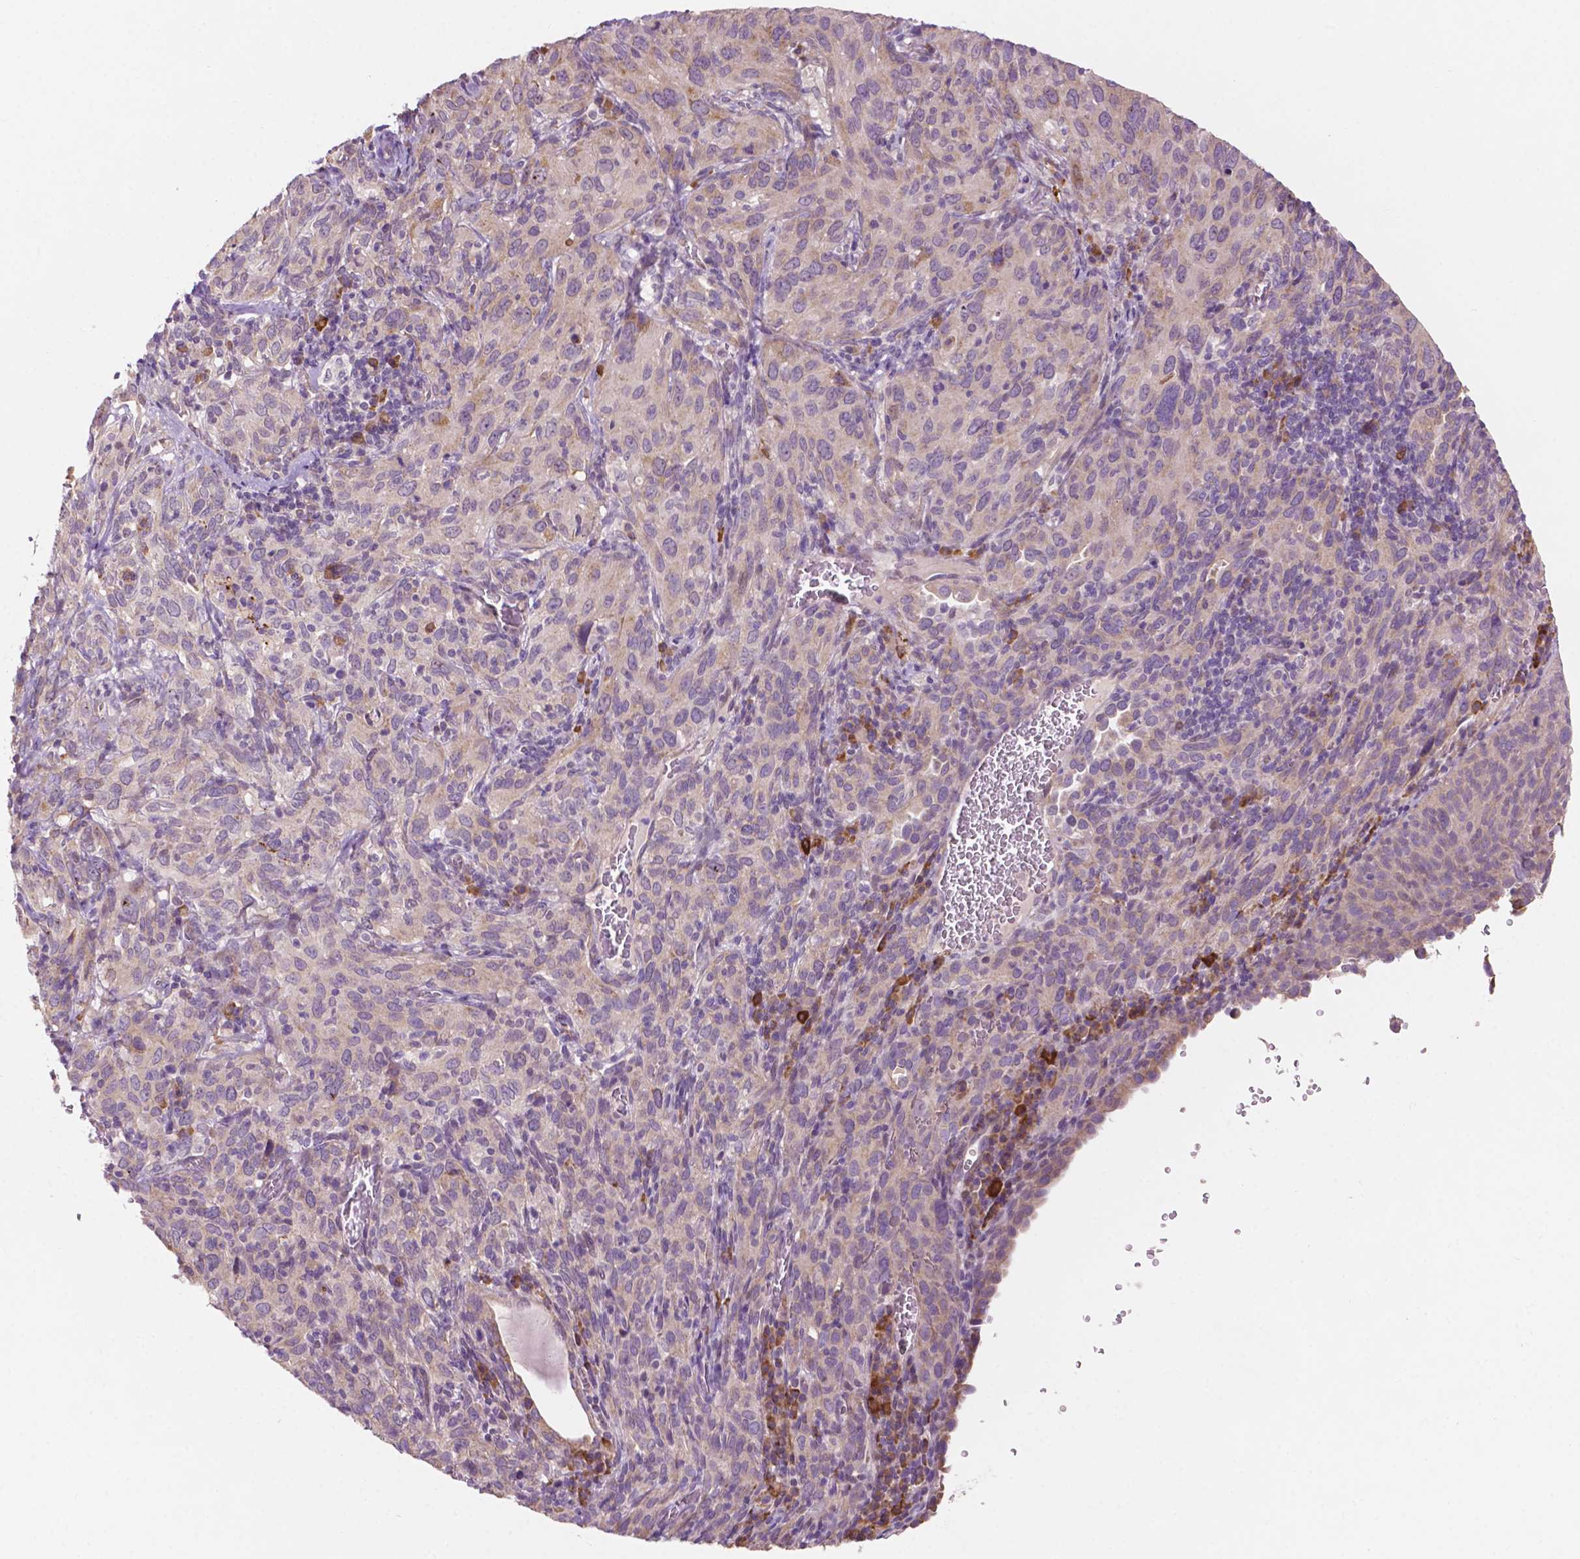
{"staining": {"intensity": "weak", "quantity": "25%-75%", "location": "cytoplasmic/membranous"}, "tissue": "cervical cancer", "cell_type": "Tumor cells", "image_type": "cancer", "snomed": [{"axis": "morphology", "description": "Normal tissue, NOS"}, {"axis": "morphology", "description": "Squamous cell carcinoma, NOS"}, {"axis": "topography", "description": "Cervix"}], "caption": "Human squamous cell carcinoma (cervical) stained for a protein (brown) reveals weak cytoplasmic/membranous positive positivity in about 25%-75% of tumor cells.", "gene": "LRP1B", "patient": {"sex": "female", "age": 51}}